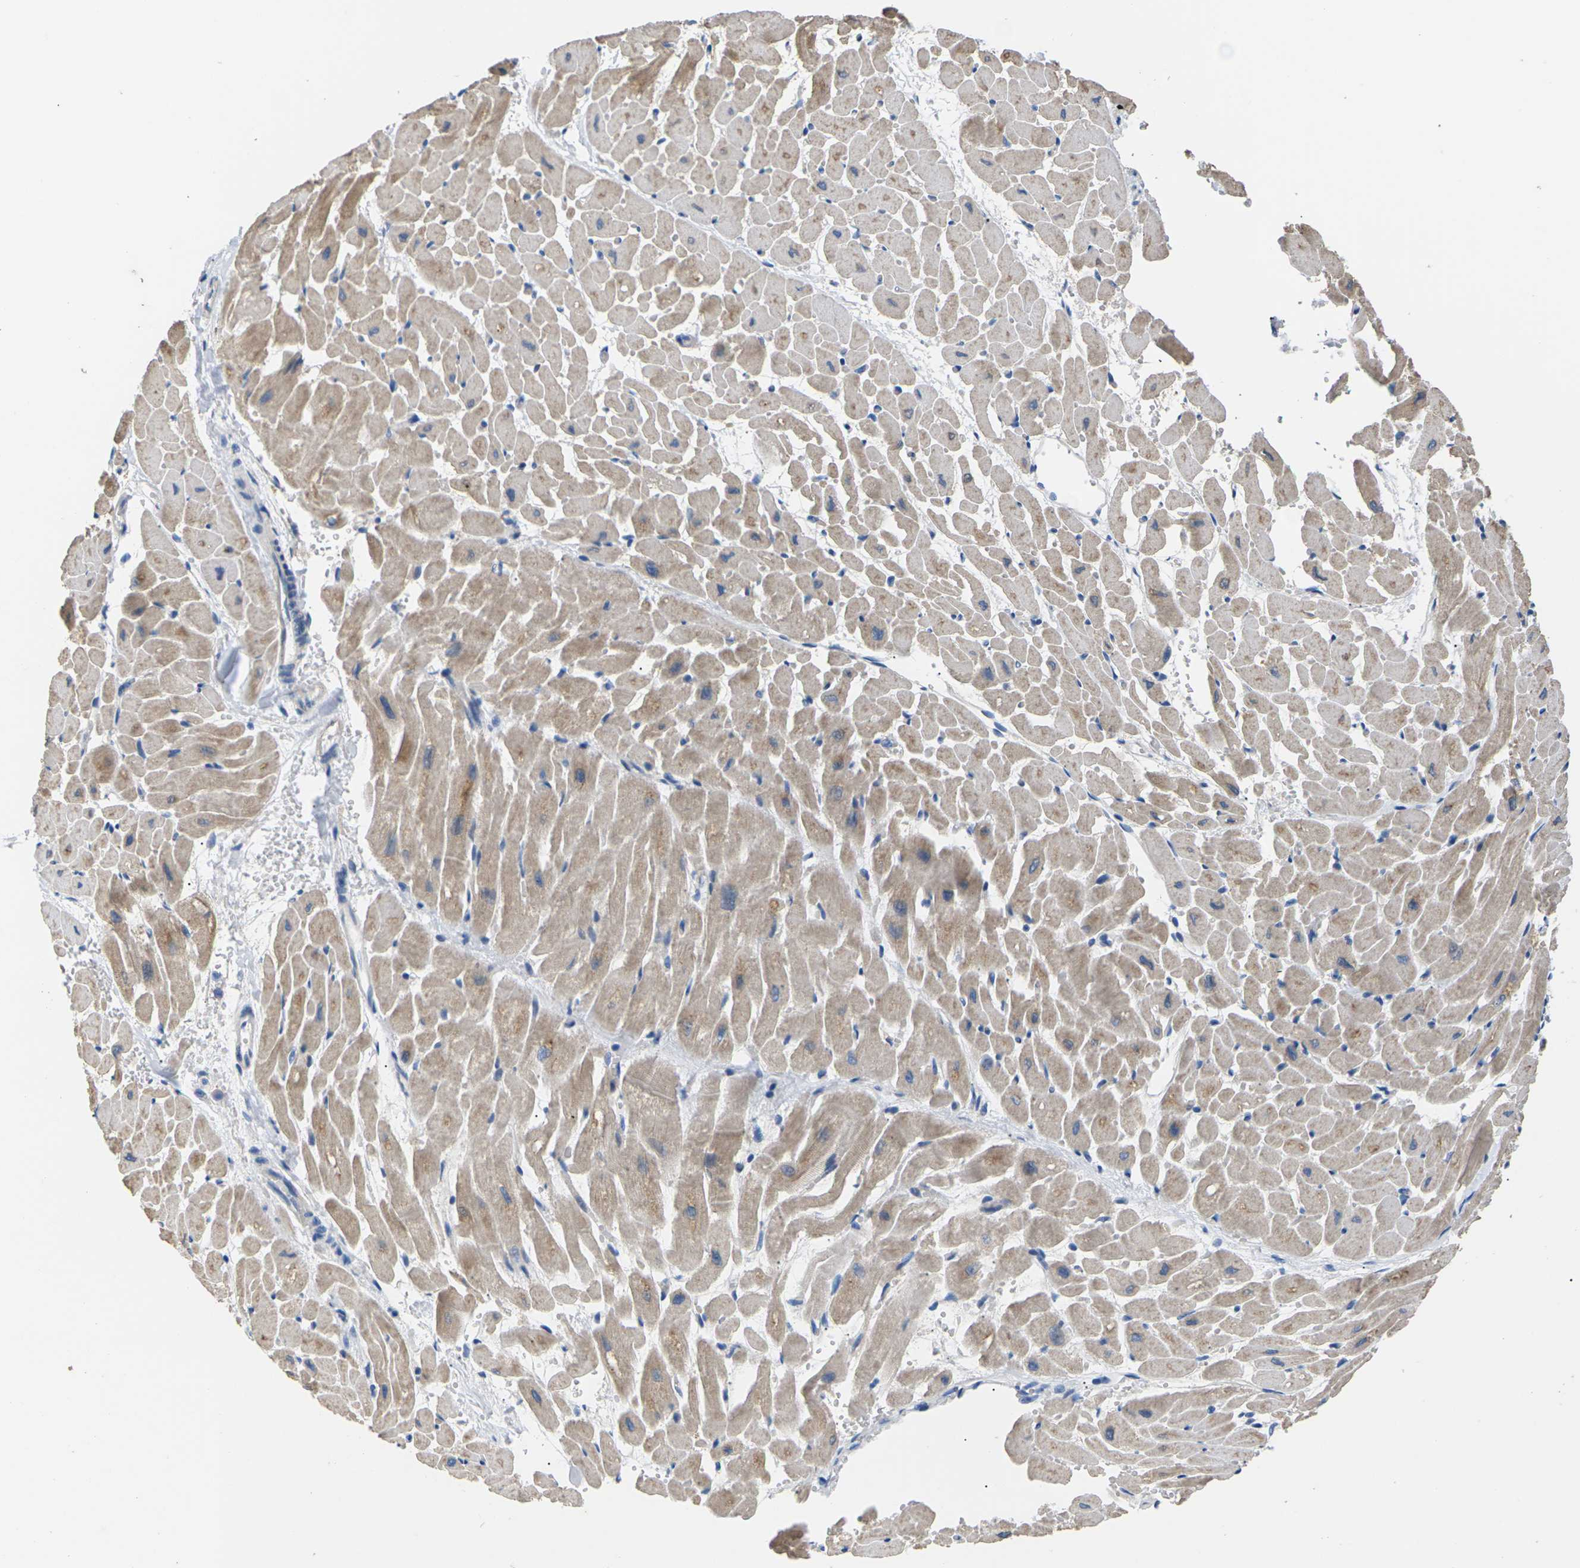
{"staining": {"intensity": "moderate", "quantity": ">75%", "location": "cytoplasmic/membranous"}, "tissue": "heart muscle", "cell_type": "Cardiomyocytes", "image_type": "normal", "snomed": [{"axis": "morphology", "description": "Normal tissue, NOS"}, {"axis": "topography", "description": "Heart"}], "caption": "Heart muscle stained with IHC reveals moderate cytoplasmic/membranous staining in approximately >75% of cardiomyocytes. (Stains: DAB (3,3'-diaminobenzidine) in brown, nuclei in blue, Microscopy: brightfield microscopy at high magnification).", "gene": "KLHDC8B", "patient": {"sex": "male", "age": 45}}